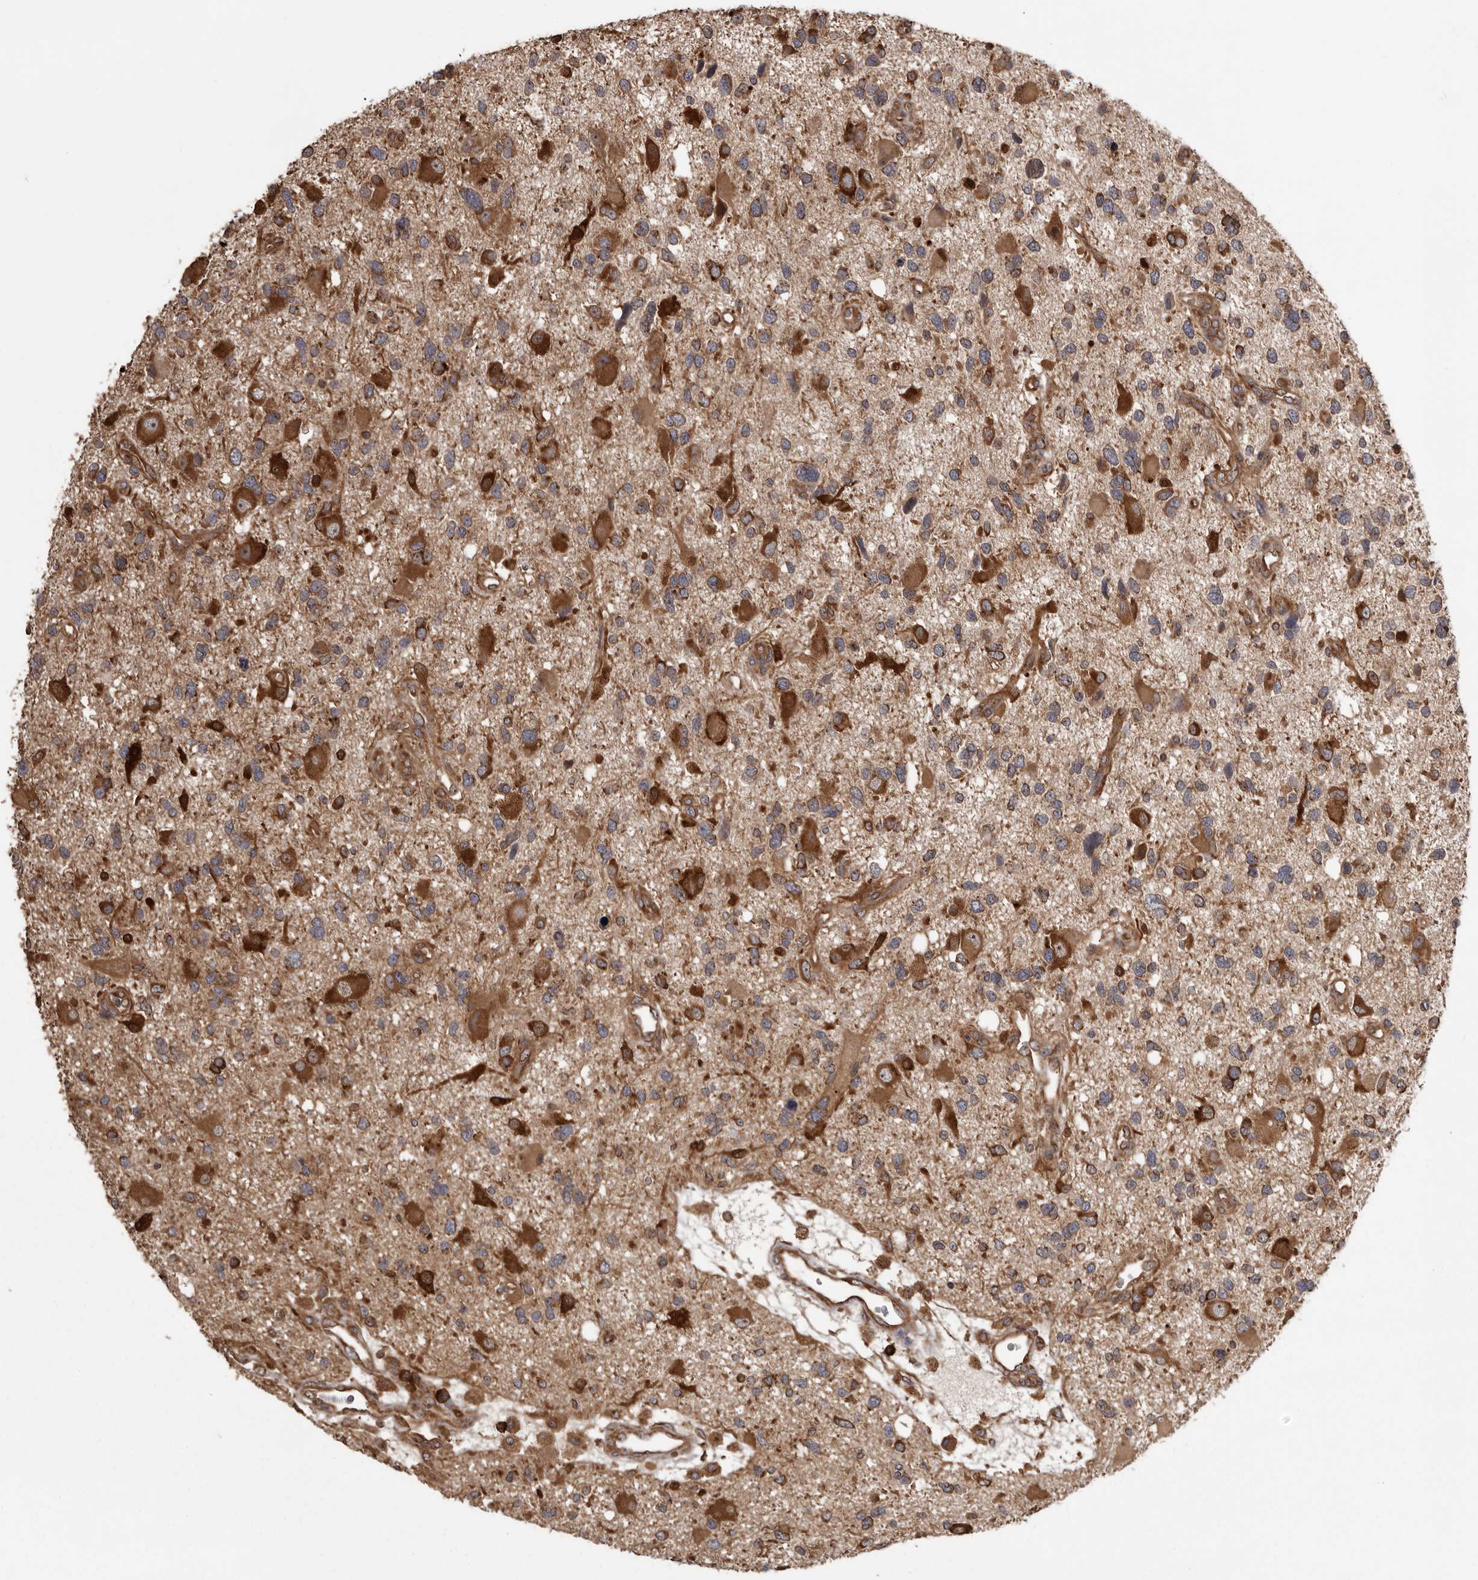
{"staining": {"intensity": "strong", "quantity": ">75%", "location": "cytoplasmic/membranous"}, "tissue": "glioma", "cell_type": "Tumor cells", "image_type": "cancer", "snomed": [{"axis": "morphology", "description": "Glioma, malignant, High grade"}, {"axis": "topography", "description": "Brain"}], "caption": "Immunohistochemical staining of human glioma shows strong cytoplasmic/membranous protein expression in about >75% of tumor cells.", "gene": "DARS1", "patient": {"sex": "male", "age": 33}}